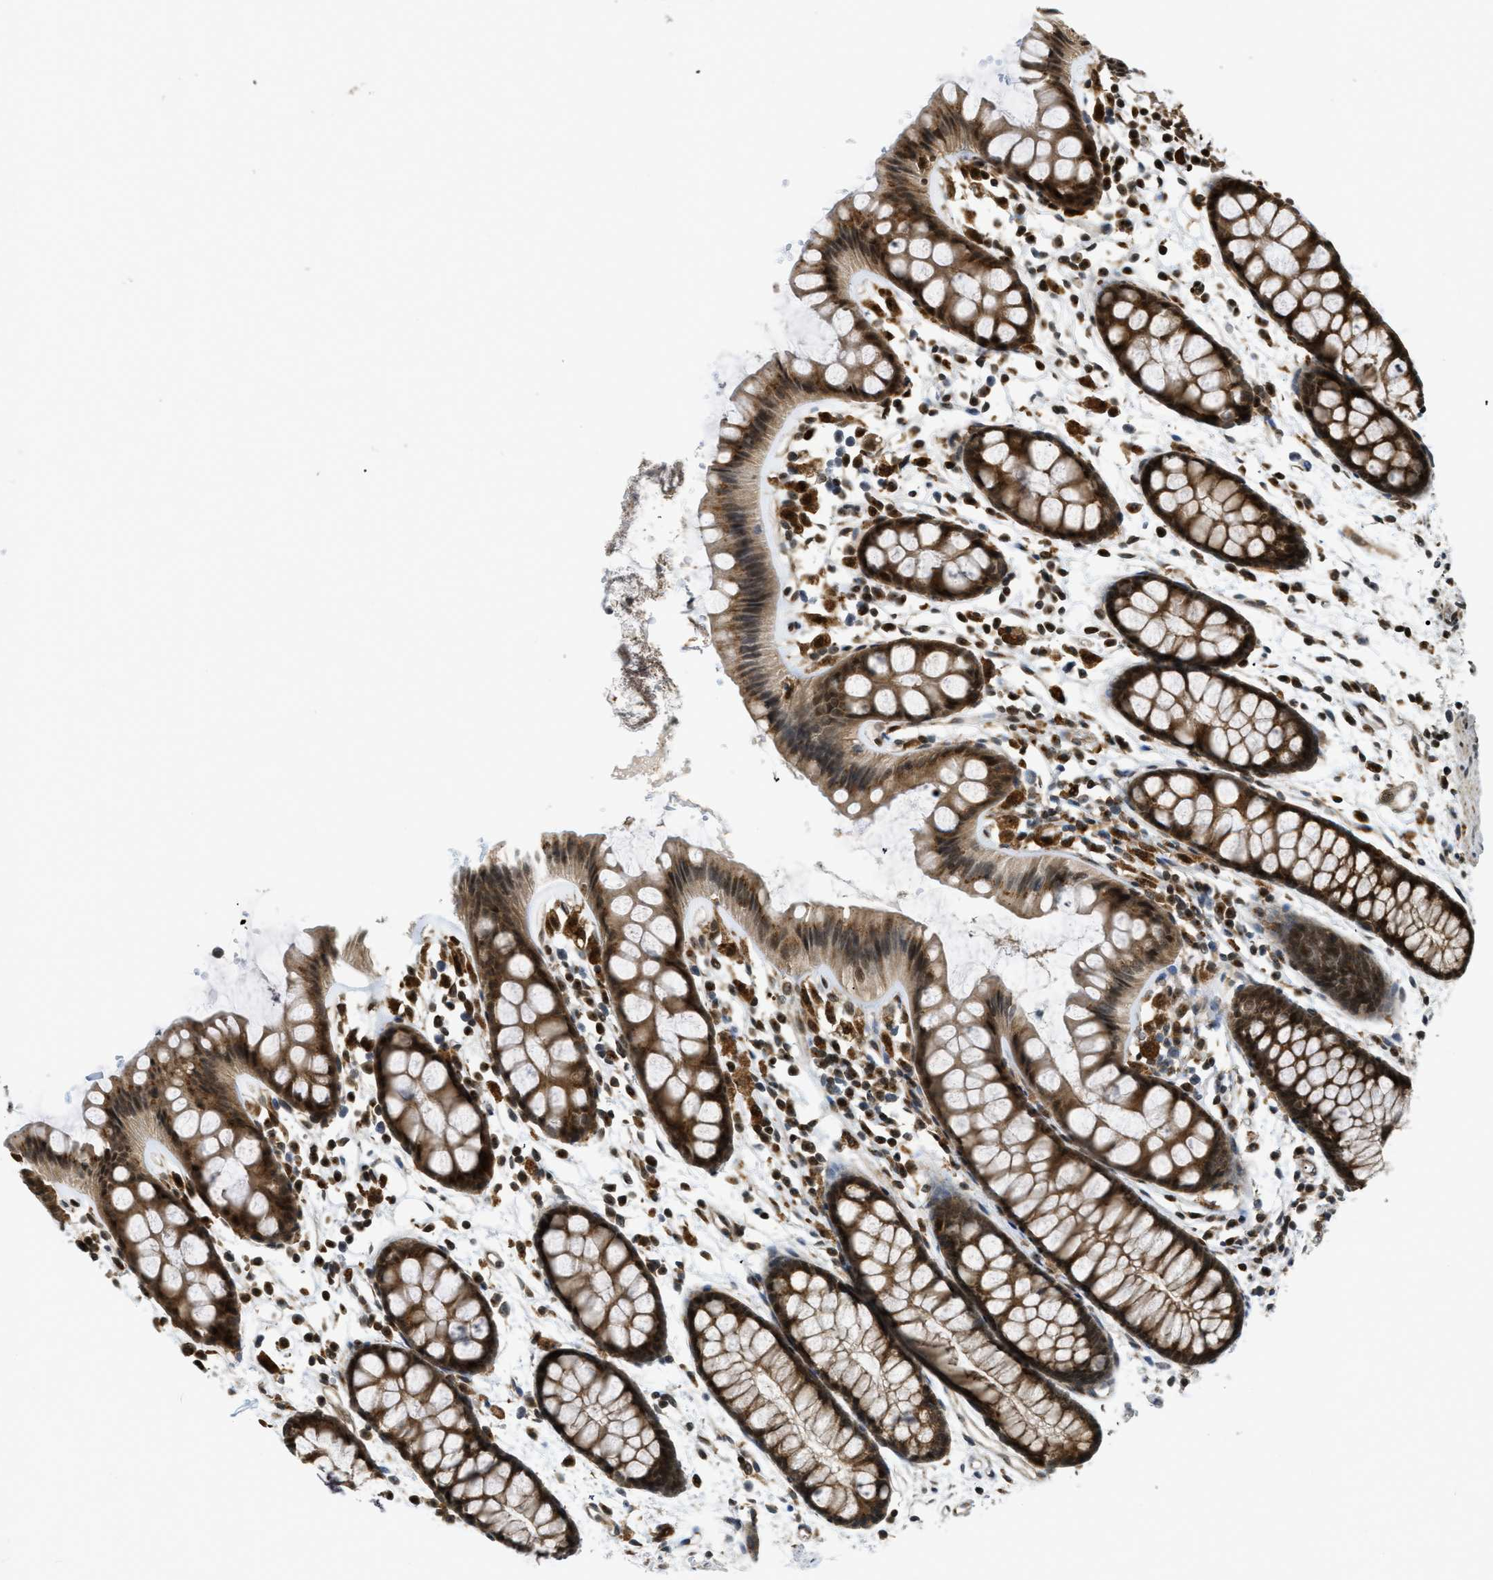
{"staining": {"intensity": "strong", "quantity": ">75%", "location": "cytoplasmic/membranous,nuclear"}, "tissue": "rectum", "cell_type": "Glandular cells", "image_type": "normal", "snomed": [{"axis": "morphology", "description": "Normal tissue, NOS"}, {"axis": "topography", "description": "Rectum"}], "caption": "Immunohistochemistry (IHC) image of normal rectum: rectum stained using immunohistochemistry demonstrates high levels of strong protein expression localized specifically in the cytoplasmic/membranous,nuclear of glandular cells, appearing as a cytoplasmic/membranous,nuclear brown color.", "gene": "TACC1", "patient": {"sex": "female", "age": 66}}